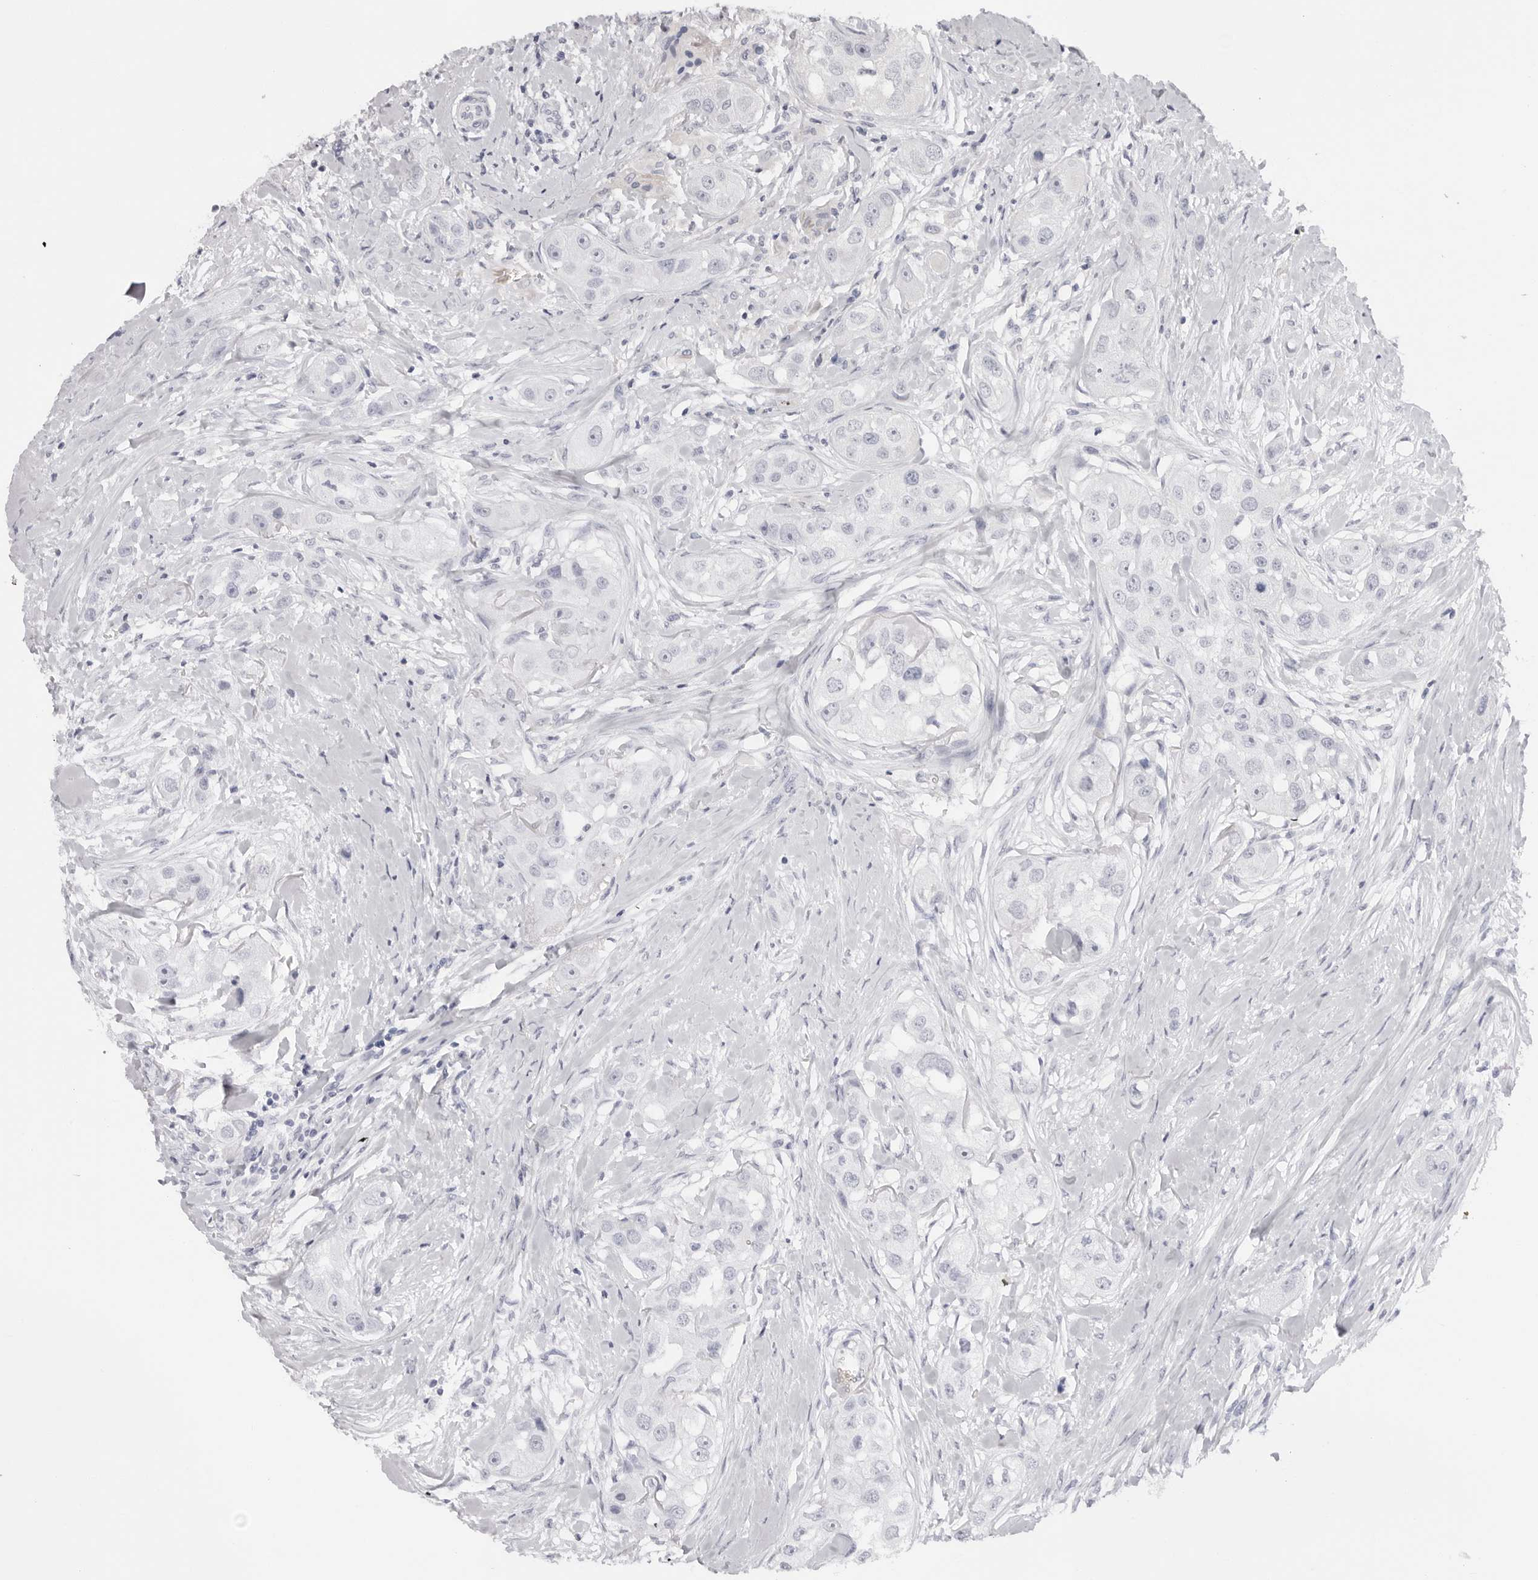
{"staining": {"intensity": "negative", "quantity": "none", "location": "none"}, "tissue": "head and neck cancer", "cell_type": "Tumor cells", "image_type": "cancer", "snomed": [{"axis": "morphology", "description": "Normal tissue, NOS"}, {"axis": "morphology", "description": "Squamous cell carcinoma, NOS"}, {"axis": "topography", "description": "Skeletal muscle"}, {"axis": "topography", "description": "Head-Neck"}], "caption": "Immunohistochemistry of head and neck cancer displays no staining in tumor cells.", "gene": "ACP6", "patient": {"sex": "male", "age": 51}}